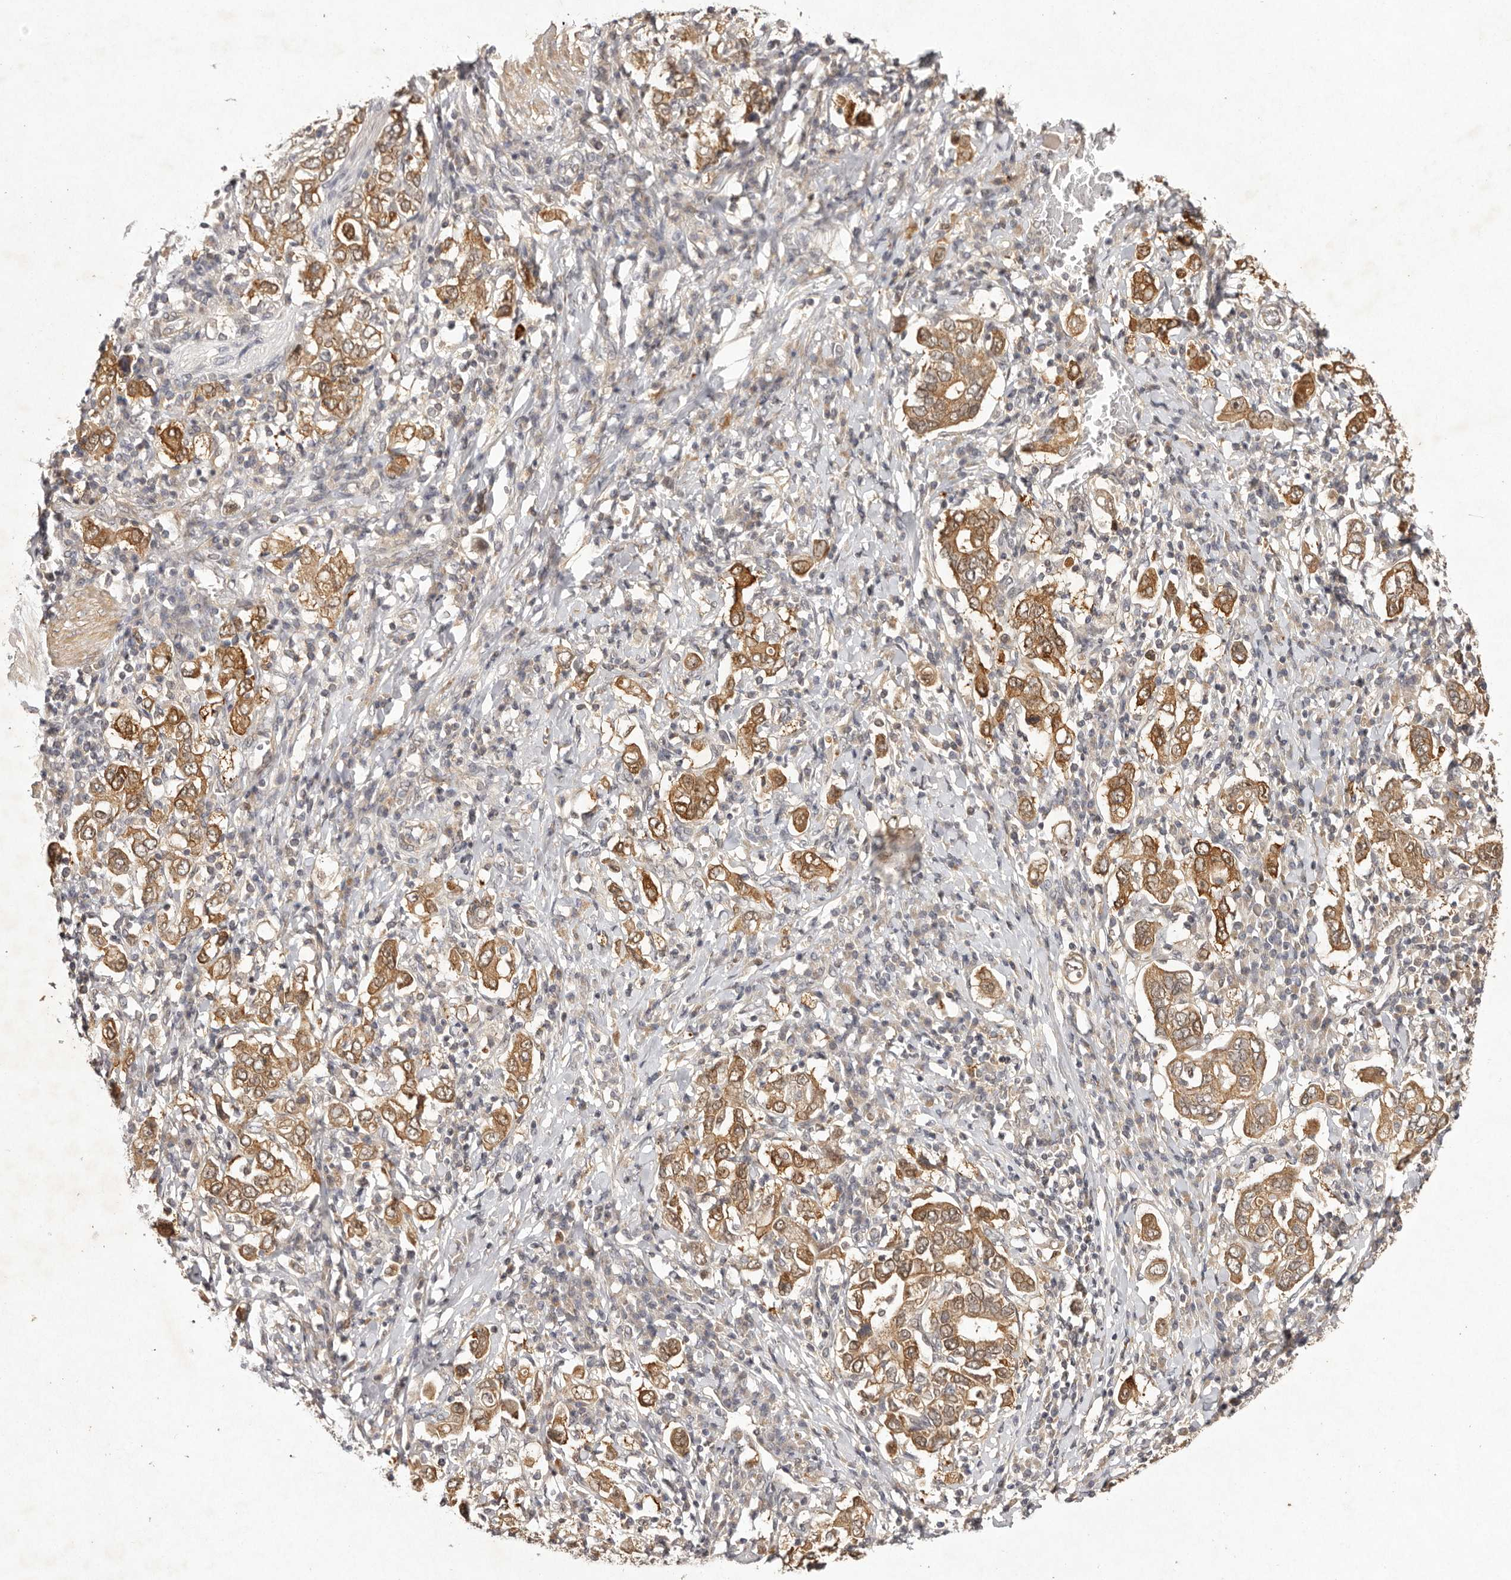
{"staining": {"intensity": "moderate", "quantity": ">75%", "location": "cytoplasmic/membranous"}, "tissue": "stomach cancer", "cell_type": "Tumor cells", "image_type": "cancer", "snomed": [{"axis": "morphology", "description": "Adenocarcinoma, NOS"}, {"axis": "topography", "description": "Stomach, upper"}], "caption": "Immunohistochemistry (IHC) photomicrograph of neoplastic tissue: human stomach cancer (adenocarcinoma) stained using IHC demonstrates medium levels of moderate protein expression localized specifically in the cytoplasmic/membranous of tumor cells, appearing as a cytoplasmic/membranous brown color.", "gene": "BUD31", "patient": {"sex": "male", "age": 62}}